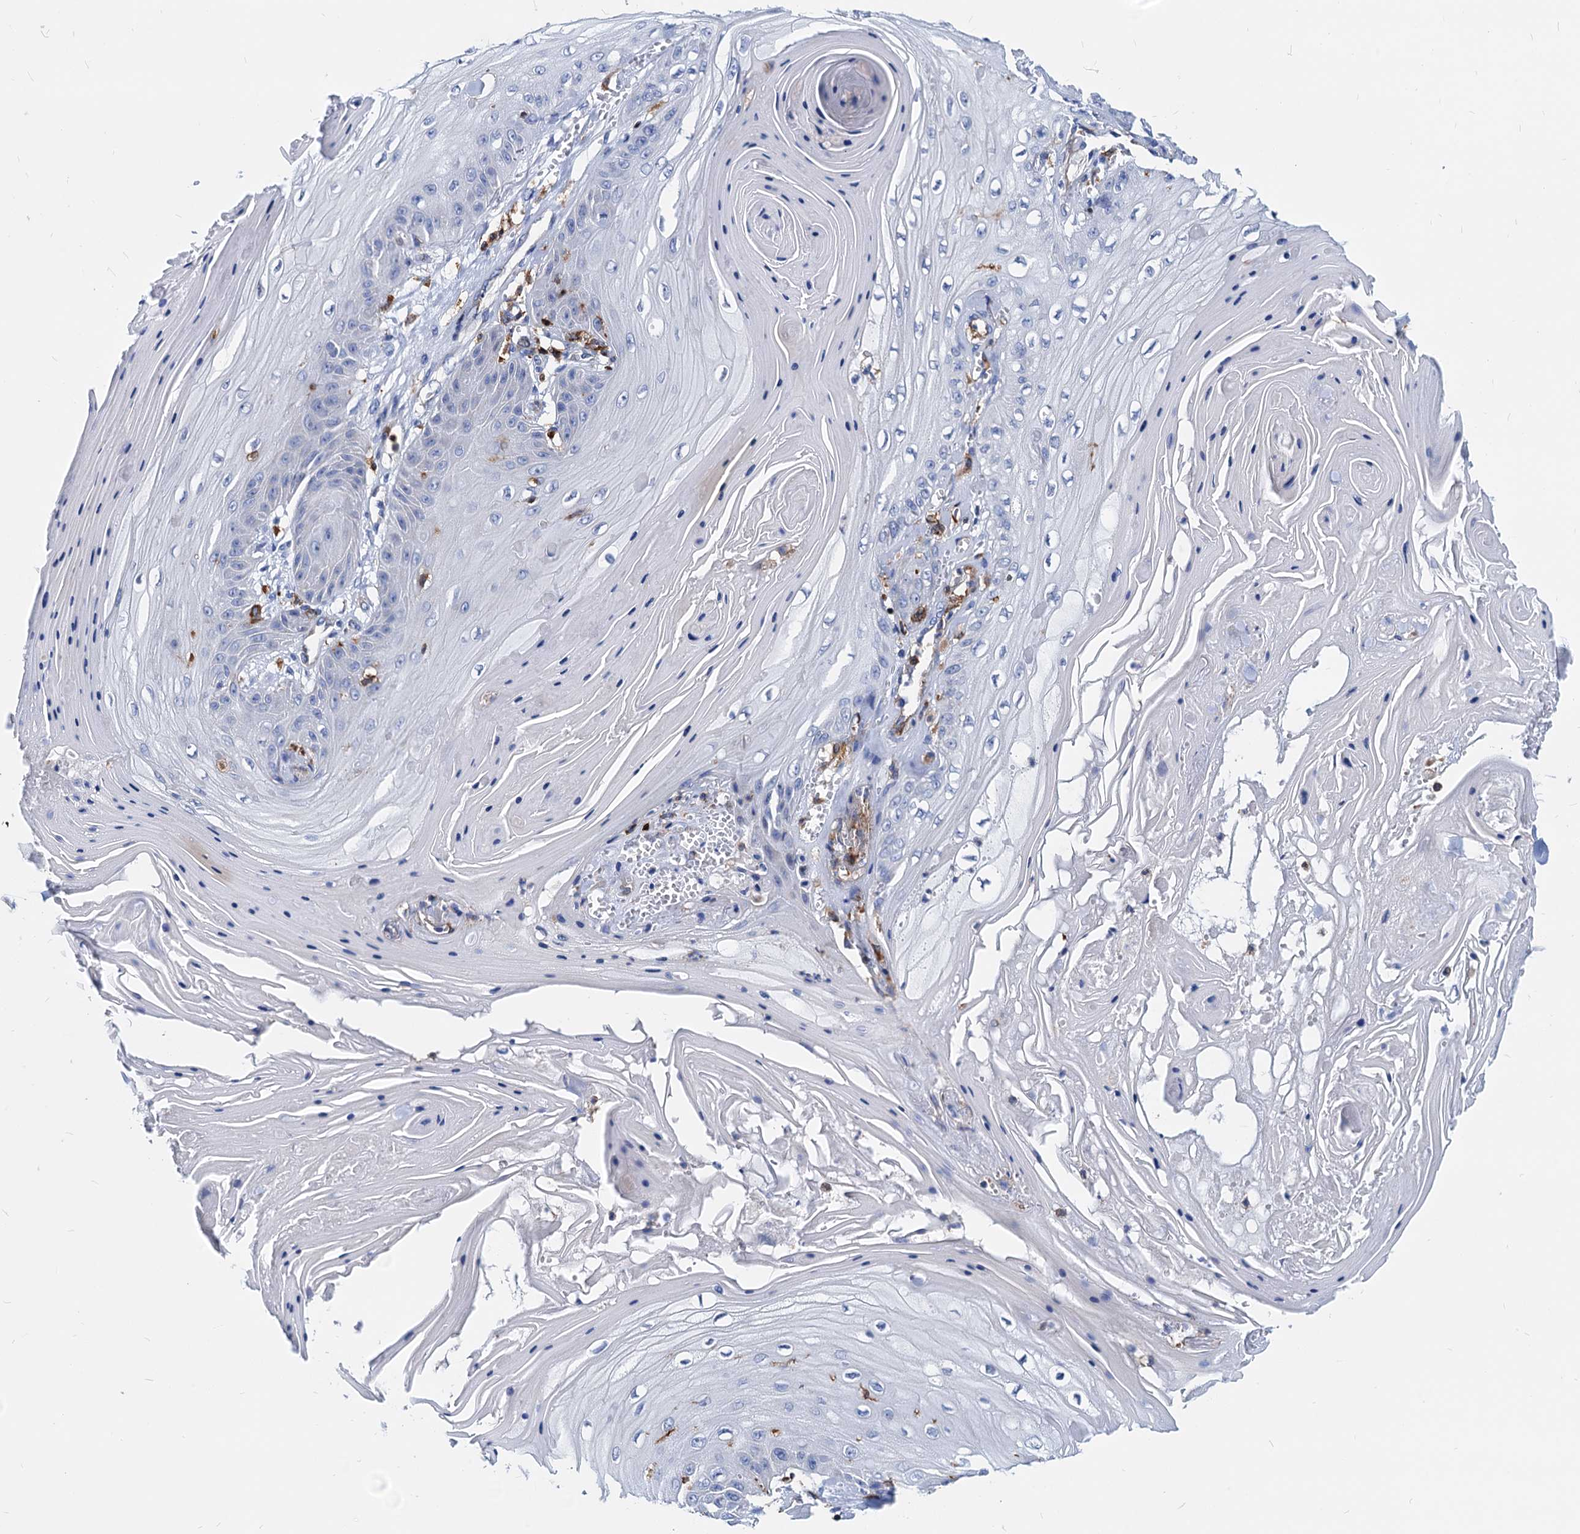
{"staining": {"intensity": "negative", "quantity": "none", "location": "none"}, "tissue": "skin cancer", "cell_type": "Tumor cells", "image_type": "cancer", "snomed": [{"axis": "morphology", "description": "Squamous cell carcinoma, NOS"}, {"axis": "topography", "description": "Skin"}], "caption": "The IHC histopathology image has no significant staining in tumor cells of squamous cell carcinoma (skin) tissue.", "gene": "LCP2", "patient": {"sex": "male", "age": 74}}